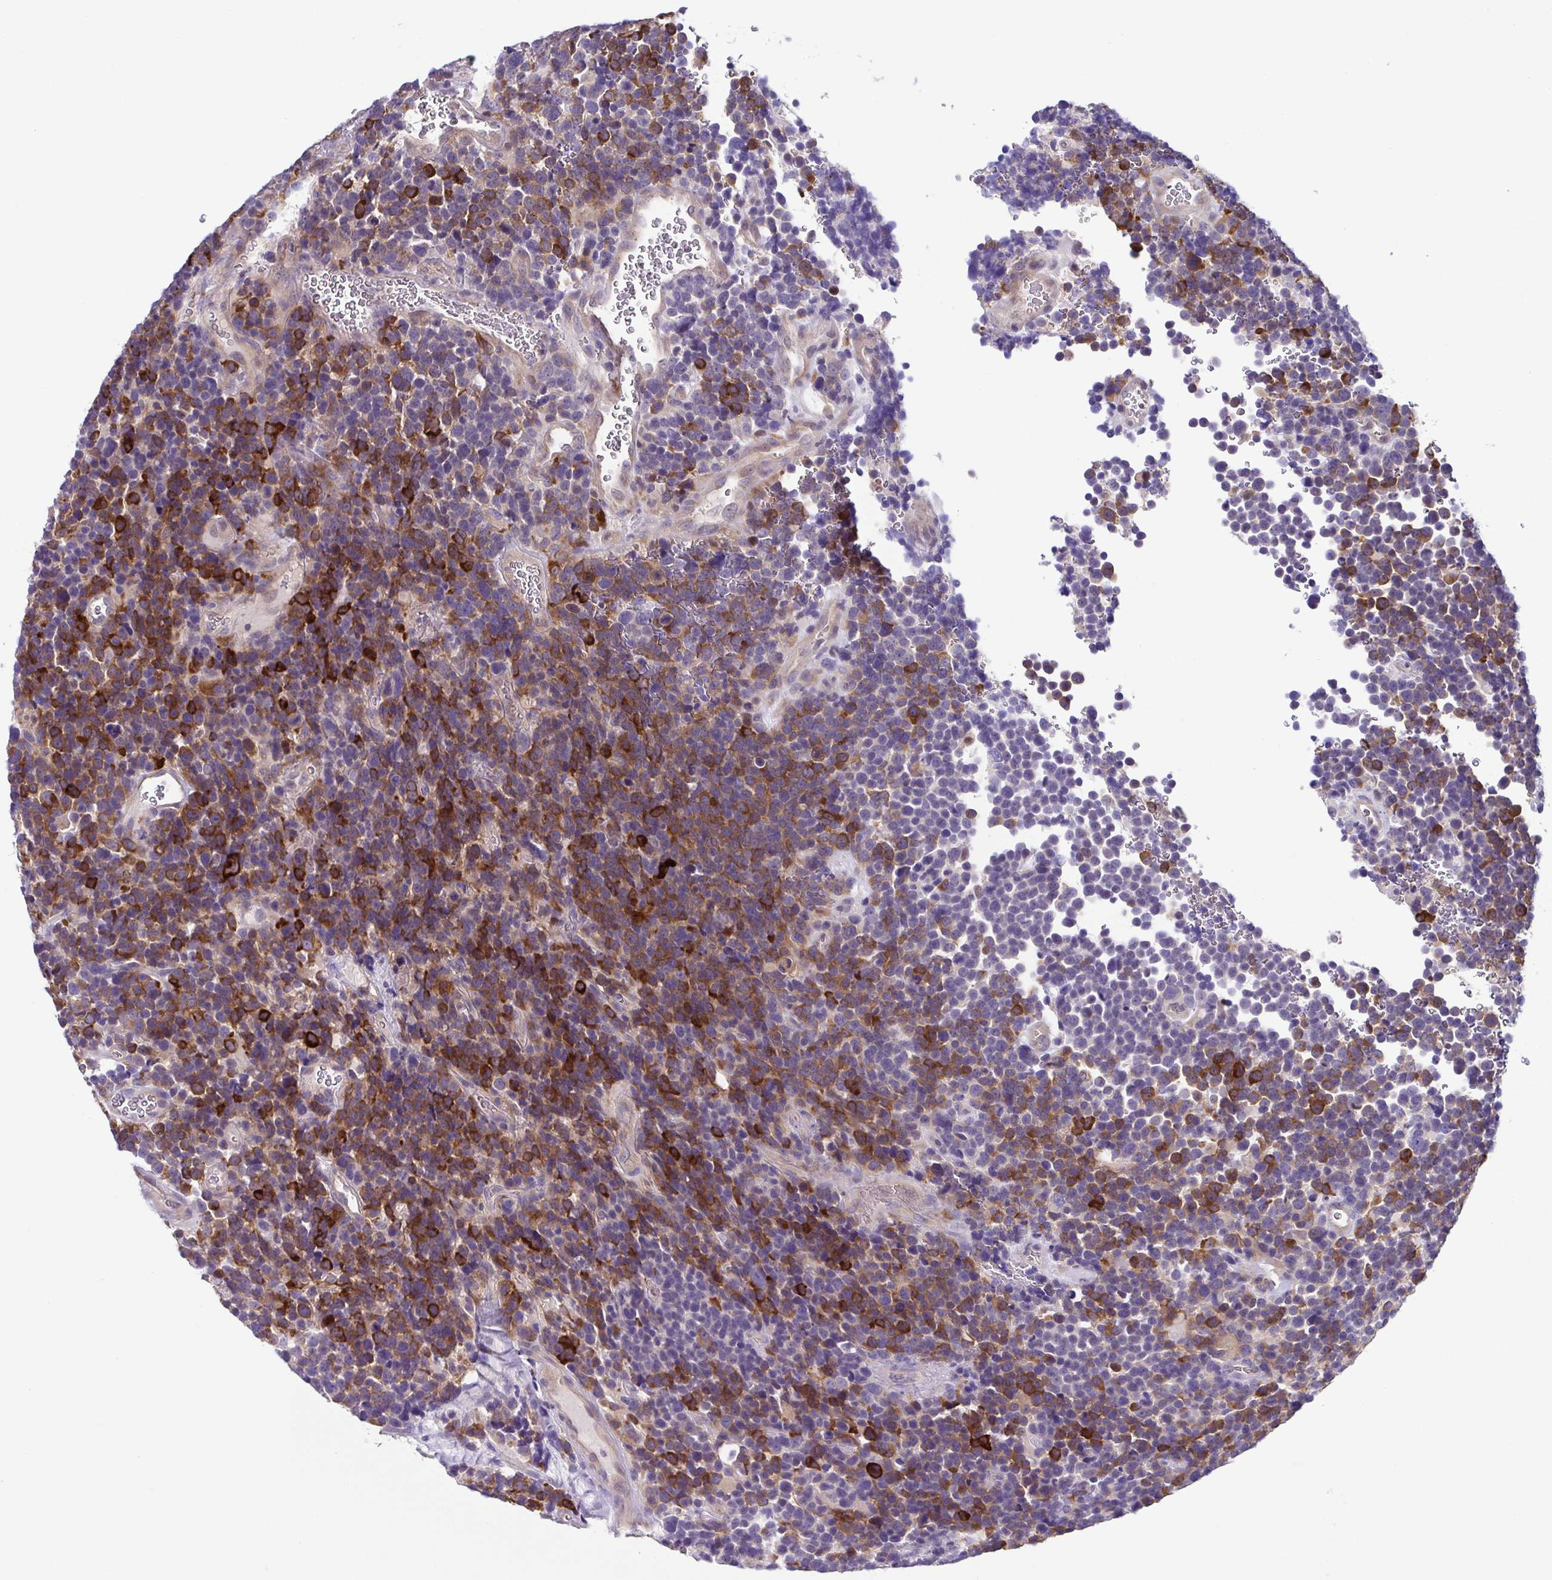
{"staining": {"intensity": "moderate", "quantity": "25%-75%", "location": "cytoplasmic/membranous"}, "tissue": "glioma", "cell_type": "Tumor cells", "image_type": "cancer", "snomed": [{"axis": "morphology", "description": "Glioma, malignant, High grade"}, {"axis": "topography", "description": "Brain"}], "caption": "A histopathology image of glioma stained for a protein exhibits moderate cytoplasmic/membranous brown staining in tumor cells.", "gene": "UBE2Q1", "patient": {"sex": "male", "age": 33}}